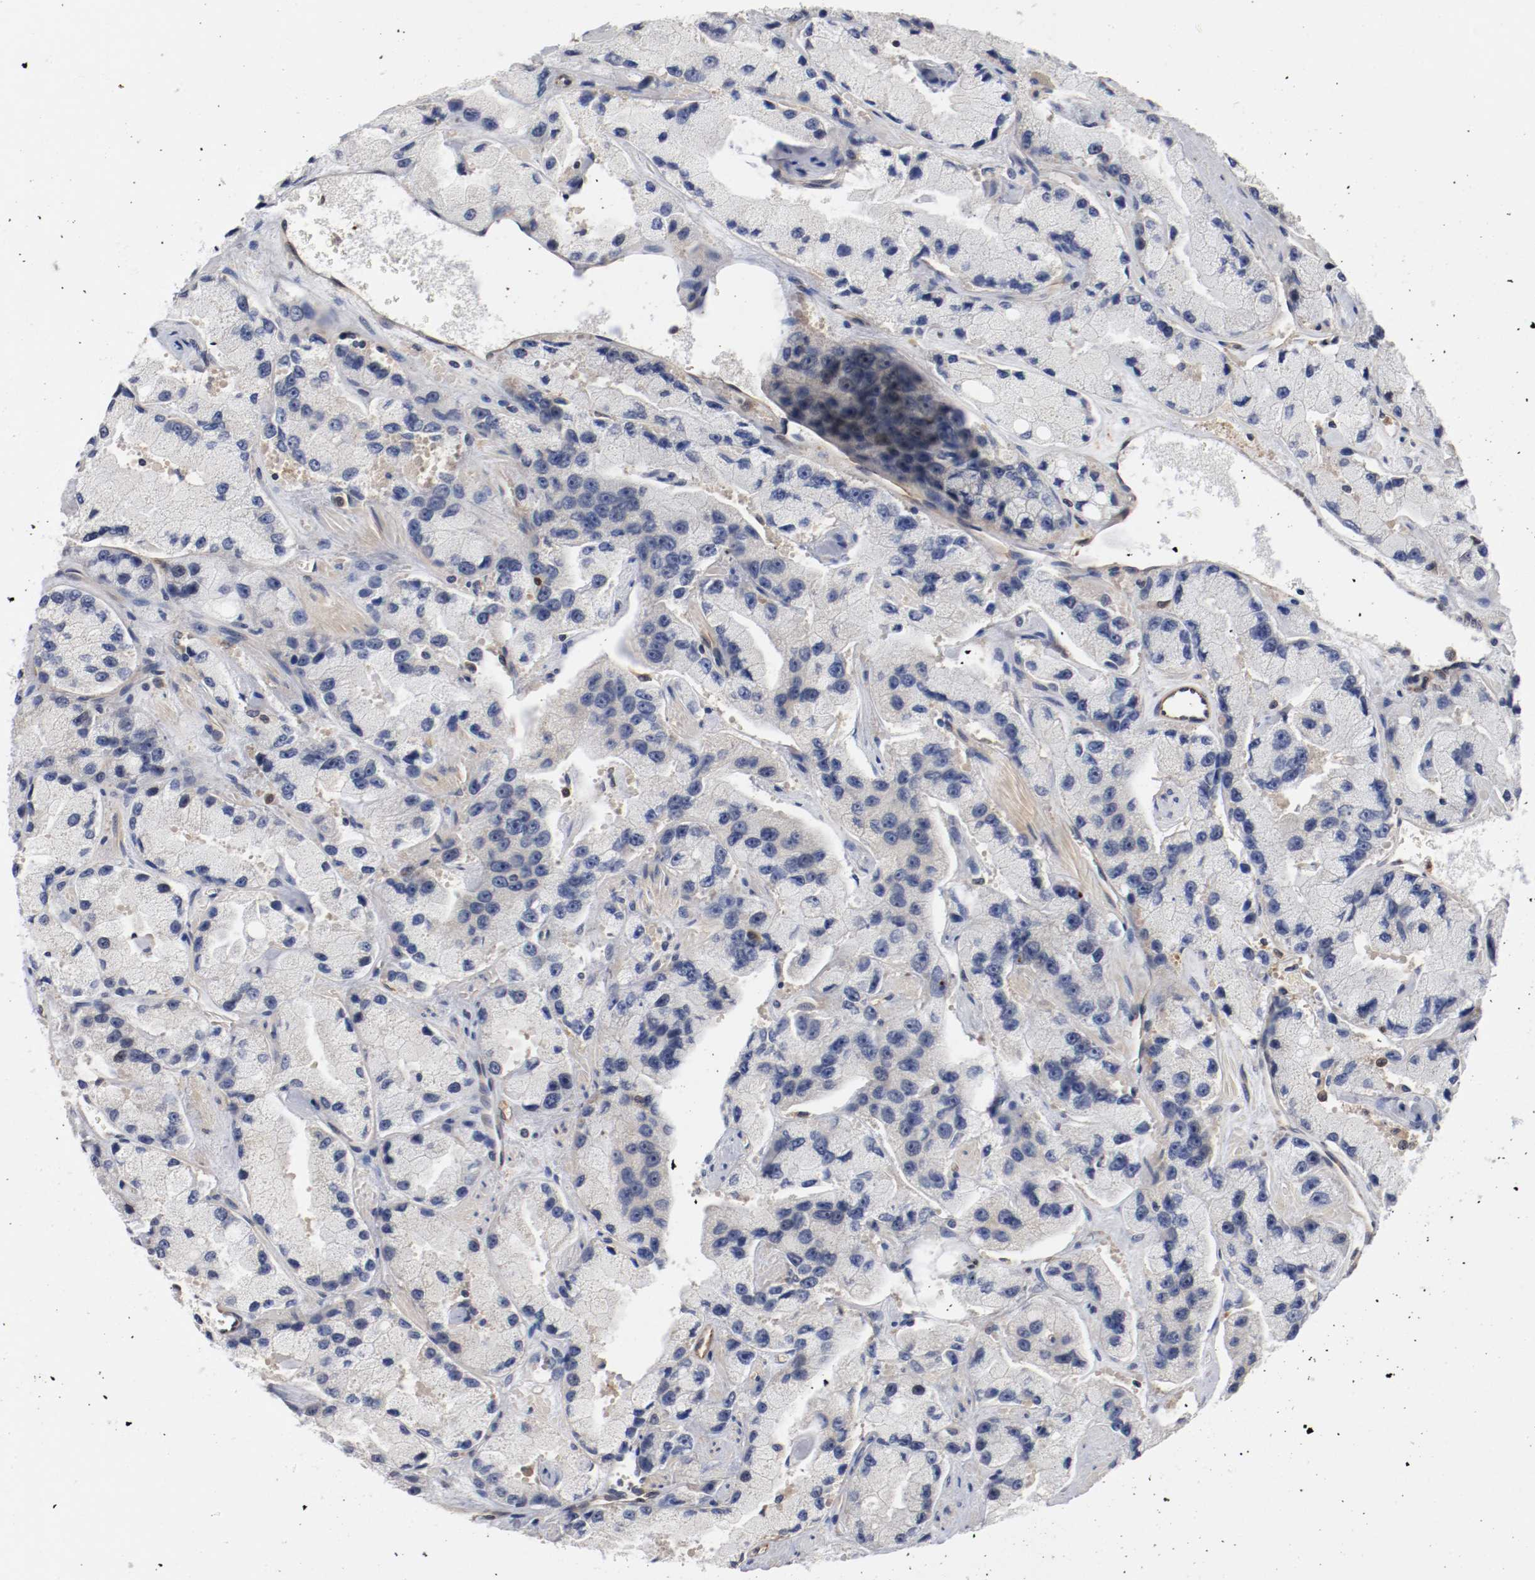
{"staining": {"intensity": "weak", "quantity": "<25%", "location": "cytoplasmic/membranous"}, "tissue": "prostate cancer", "cell_type": "Tumor cells", "image_type": "cancer", "snomed": [{"axis": "morphology", "description": "Adenocarcinoma, High grade"}, {"axis": "topography", "description": "Prostate"}], "caption": "High magnification brightfield microscopy of prostate cancer (adenocarcinoma (high-grade)) stained with DAB (brown) and counterstained with hematoxylin (blue): tumor cells show no significant expression.", "gene": "RBM23", "patient": {"sex": "male", "age": 58}}